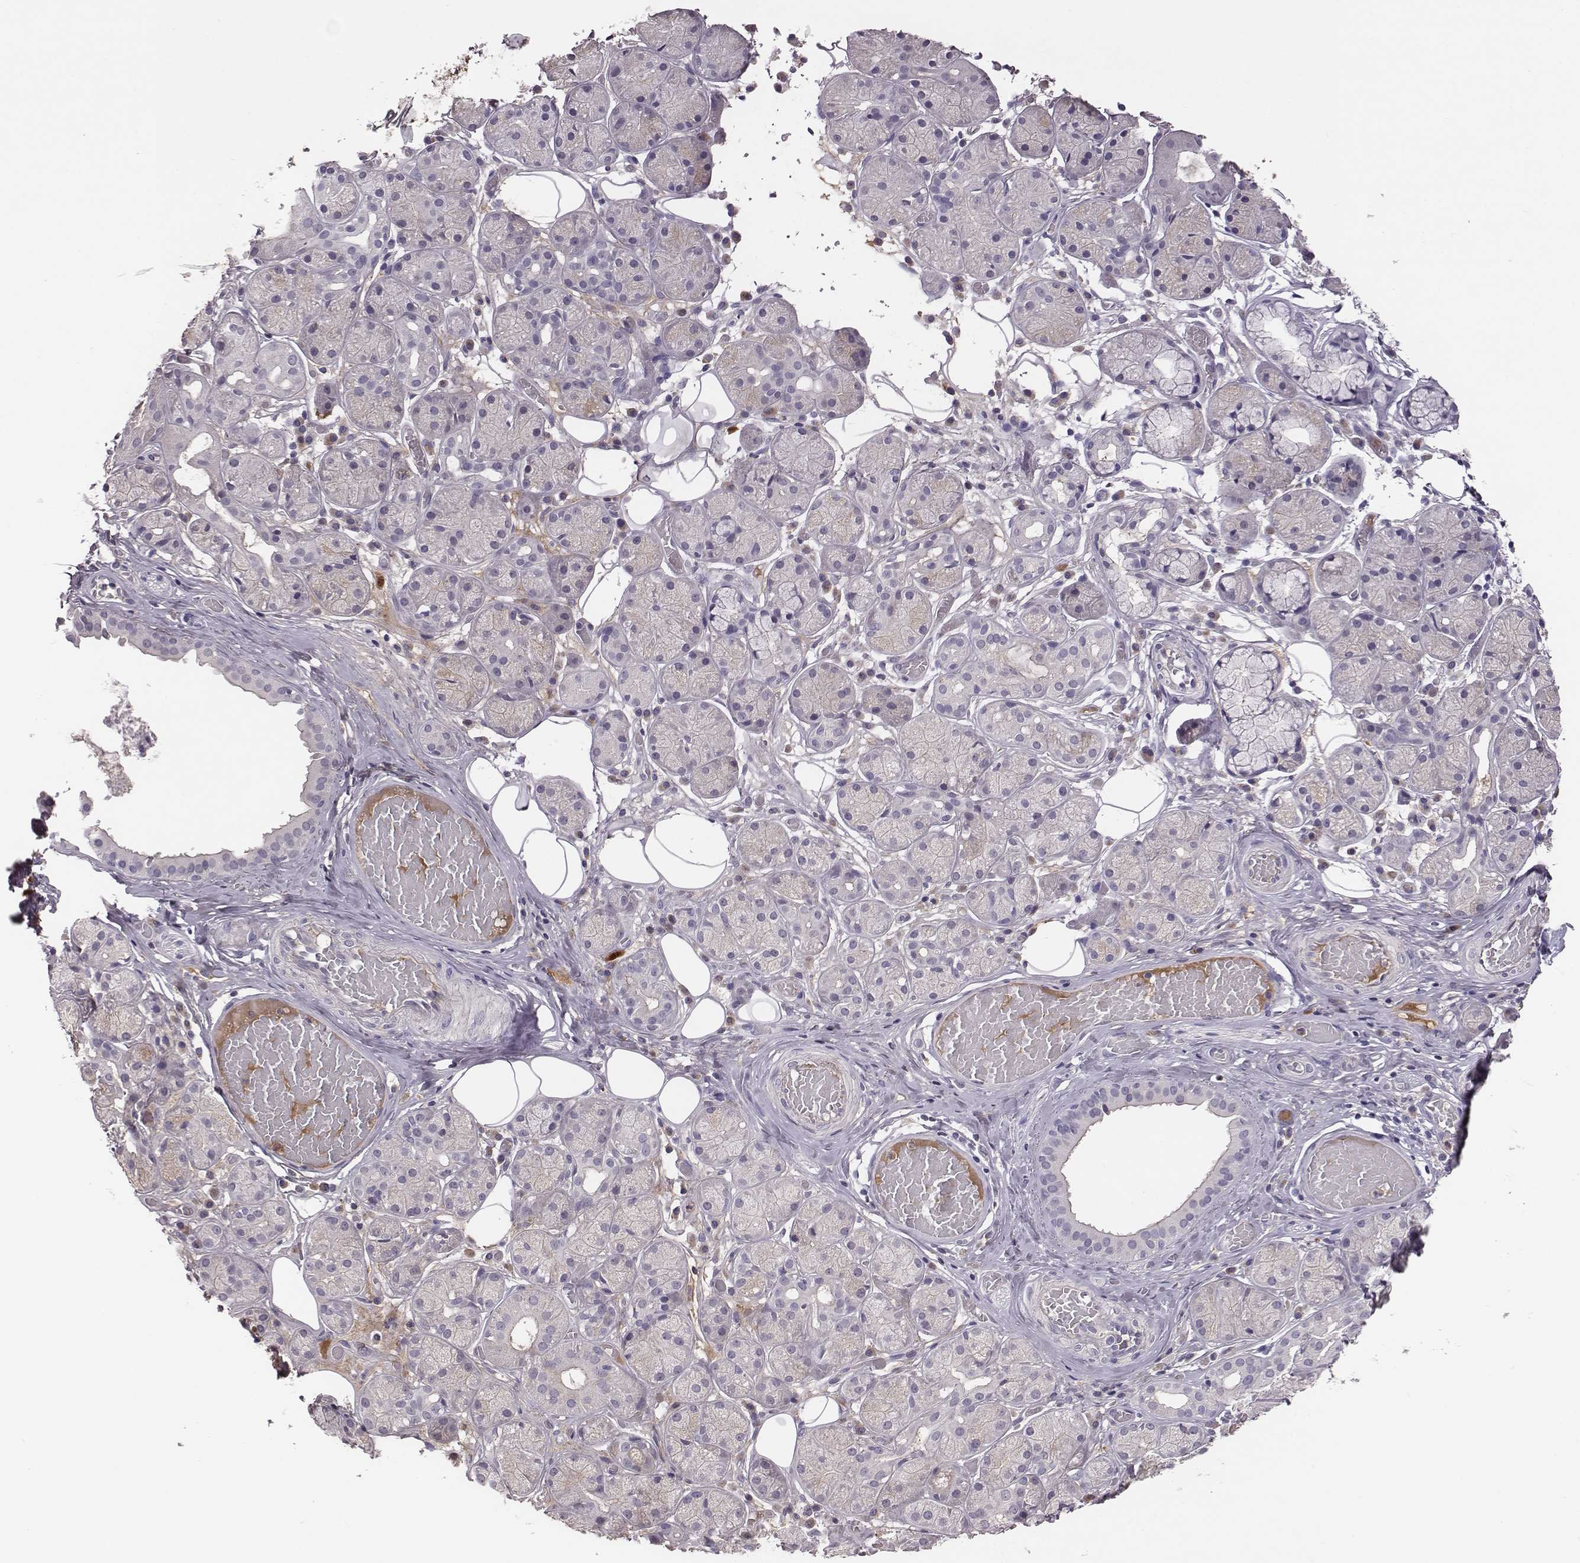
{"staining": {"intensity": "negative", "quantity": "none", "location": "none"}, "tissue": "salivary gland", "cell_type": "Glandular cells", "image_type": "normal", "snomed": [{"axis": "morphology", "description": "Normal tissue, NOS"}, {"axis": "topography", "description": "Salivary gland"}, {"axis": "topography", "description": "Peripheral nerve tissue"}], "caption": "Histopathology image shows no significant protein expression in glandular cells of benign salivary gland. (IHC, brightfield microscopy, high magnification).", "gene": "KMO", "patient": {"sex": "male", "age": 71}}